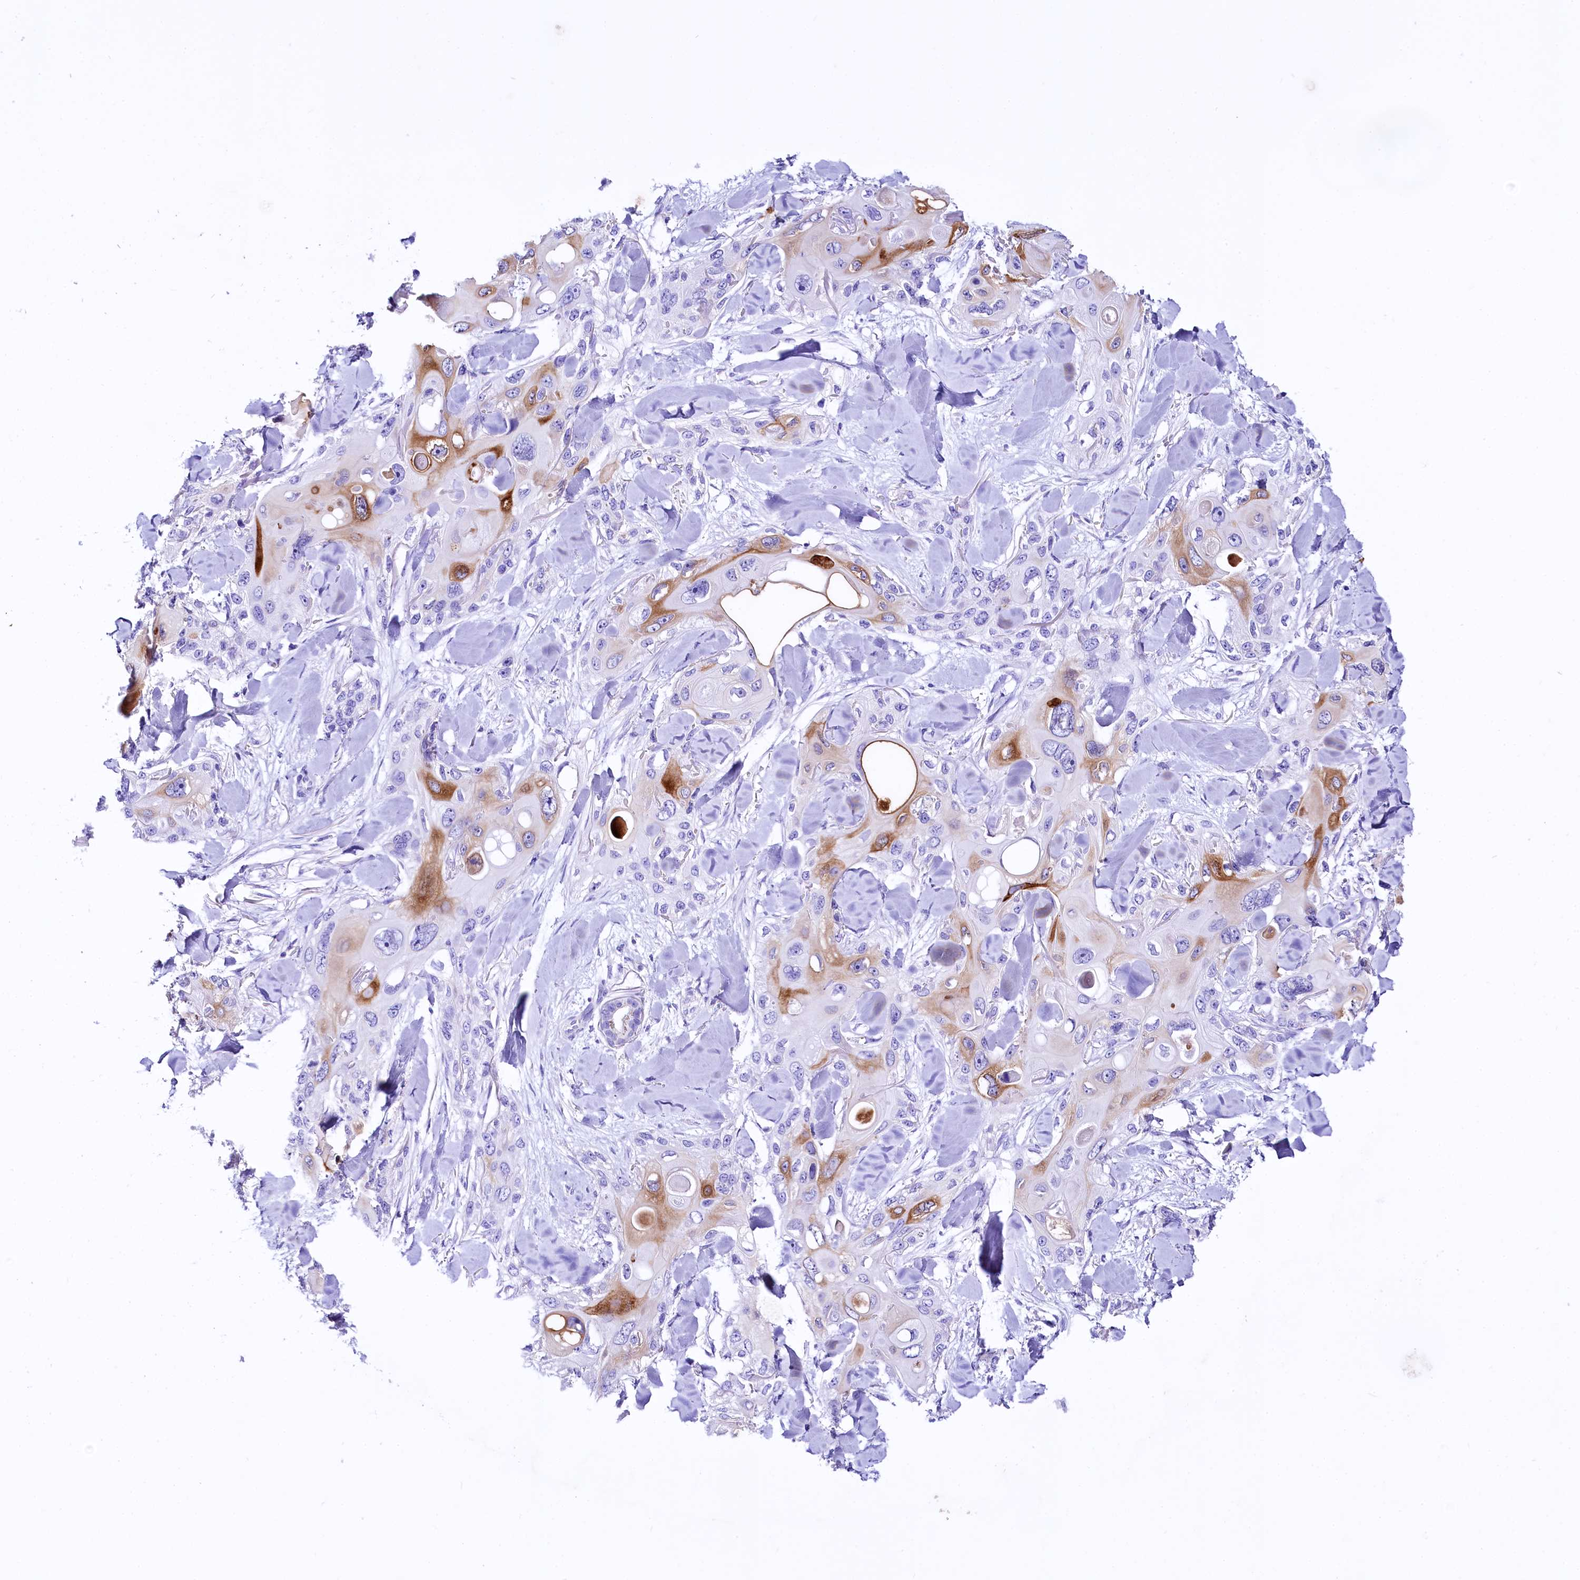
{"staining": {"intensity": "strong", "quantity": "<25%", "location": "cytoplasmic/membranous"}, "tissue": "skin cancer", "cell_type": "Tumor cells", "image_type": "cancer", "snomed": [{"axis": "morphology", "description": "Normal tissue, NOS"}, {"axis": "morphology", "description": "Squamous cell carcinoma, NOS"}, {"axis": "topography", "description": "Skin"}], "caption": "There is medium levels of strong cytoplasmic/membranous positivity in tumor cells of skin cancer, as demonstrated by immunohistochemical staining (brown color).", "gene": "A2ML1", "patient": {"sex": "male", "age": 72}}